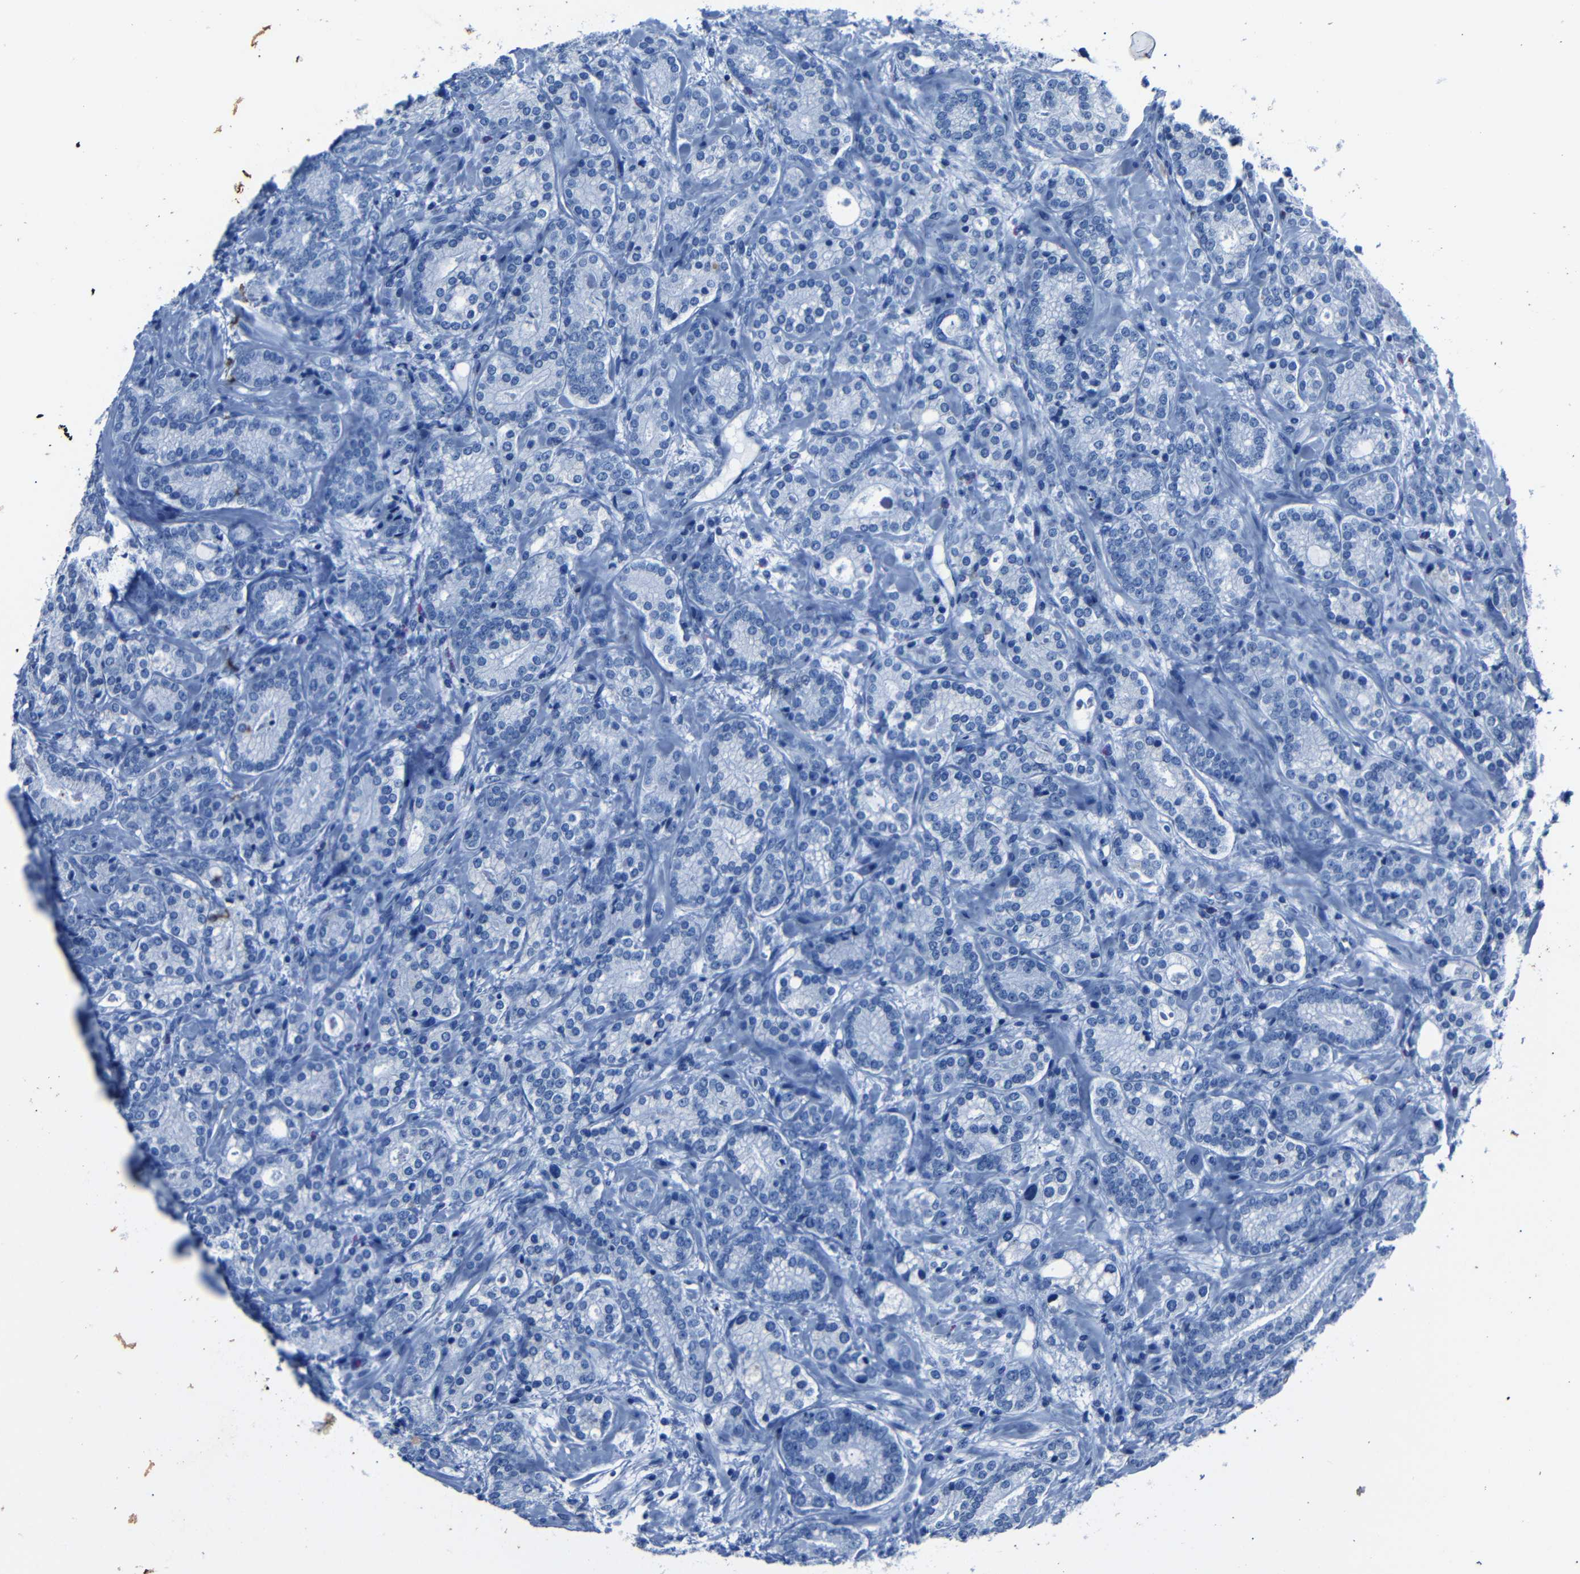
{"staining": {"intensity": "negative", "quantity": "none", "location": "none"}, "tissue": "prostate cancer", "cell_type": "Tumor cells", "image_type": "cancer", "snomed": [{"axis": "morphology", "description": "Adenocarcinoma, High grade"}, {"axis": "topography", "description": "Prostate"}], "caption": "Prostate high-grade adenocarcinoma stained for a protein using IHC exhibits no staining tumor cells.", "gene": "CLDN11", "patient": {"sex": "male", "age": 61}}